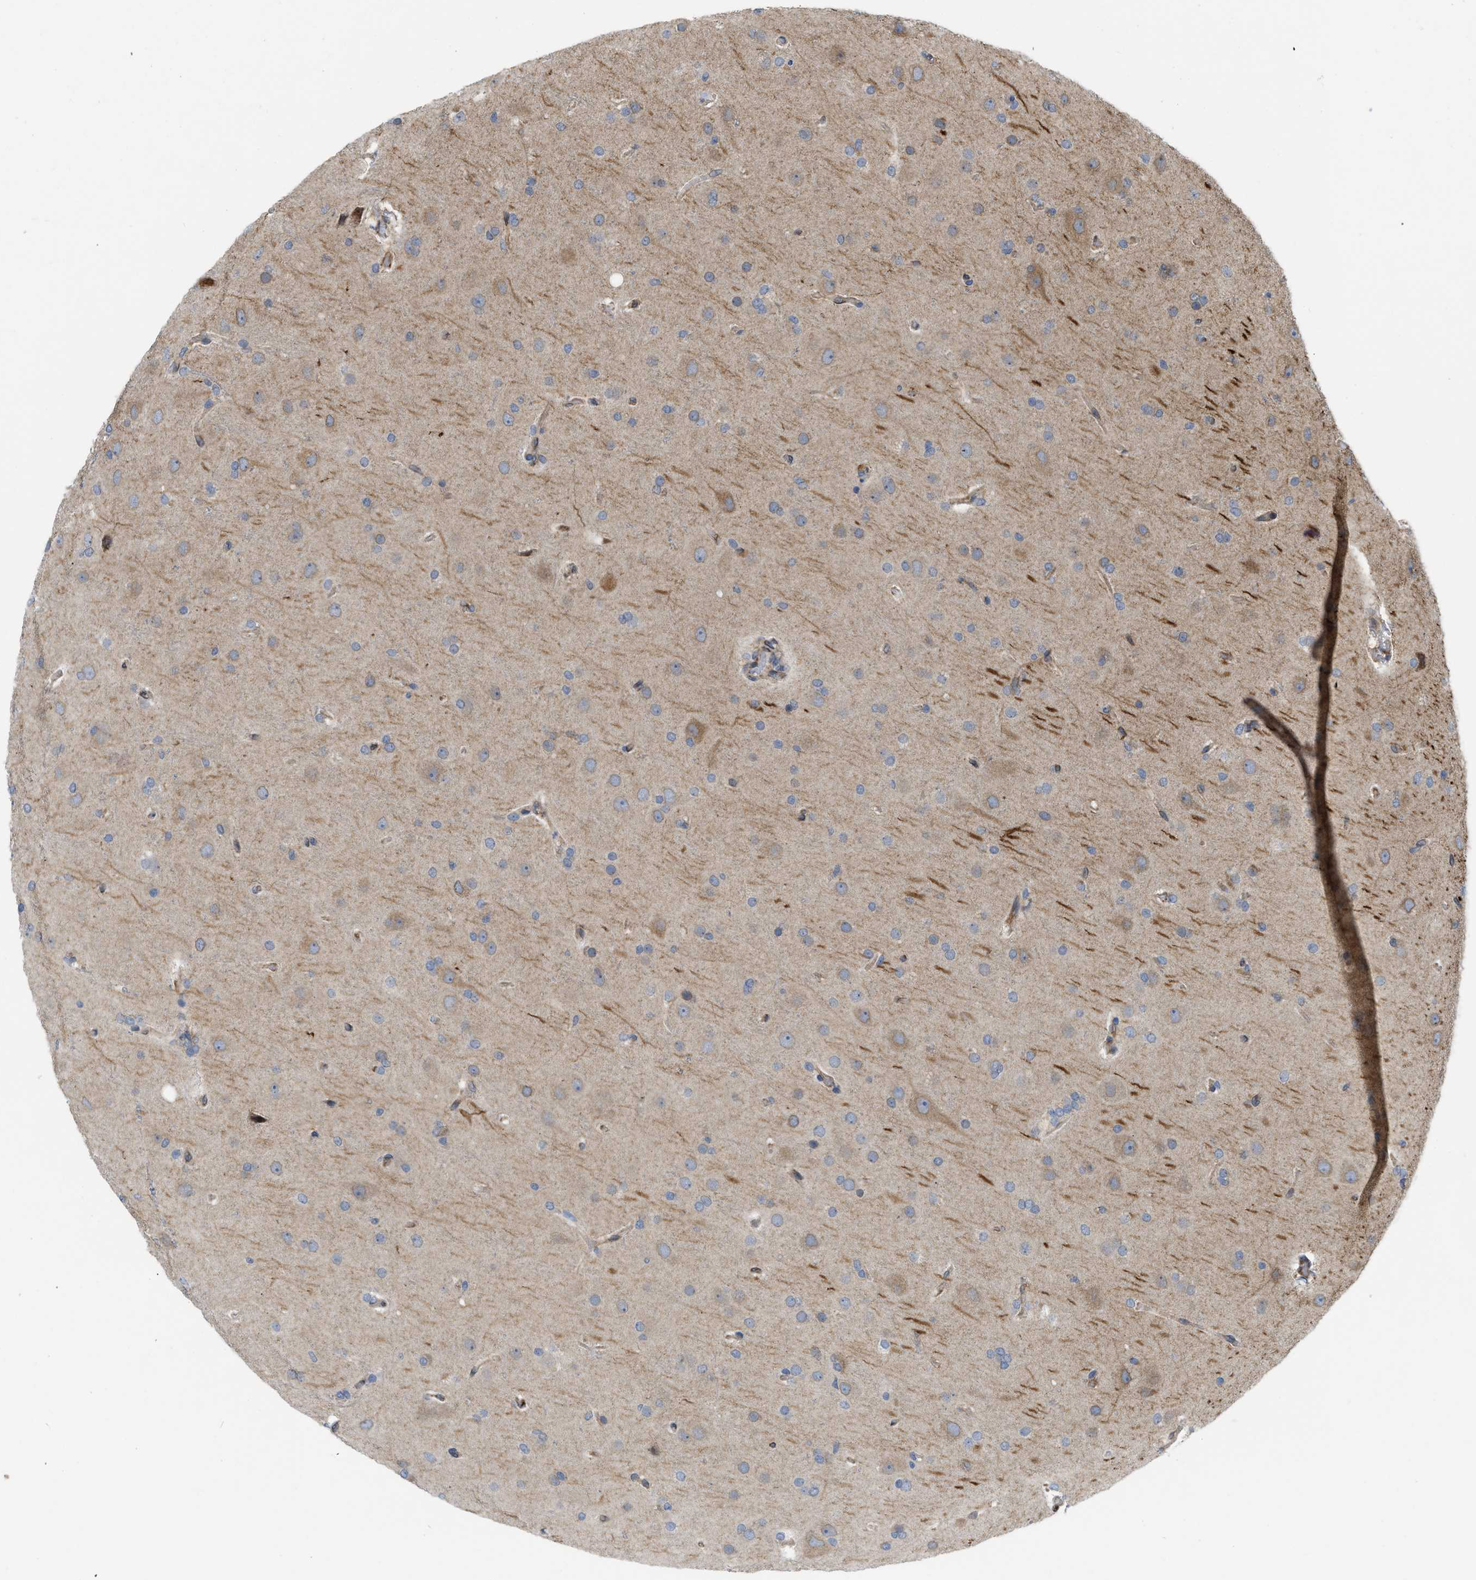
{"staining": {"intensity": "moderate", "quantity": "<25%", "location": "cytoplasmic/membranous"}, "tissue": "glioma", "cell_type": "Tumor cells", "image_type": "cancer", "snomed": [{"axis": "morphology", "description": "Glioma, malignant, High grade"}, {"axis": "topography", "description": "Brain"}], "caption": "High-grade glioma (malignant) stained for a protein reveals moderate cytoplasmic/membranous positivity in tumor cells. The staining was performed using DAB (3,3'-diaminobenzidine), with brown indicating positive protein expression. Nuclei are stained blue with hematoxylin.", "gene": "EOGT", "patient": {"sex": "female", "age": 58}}